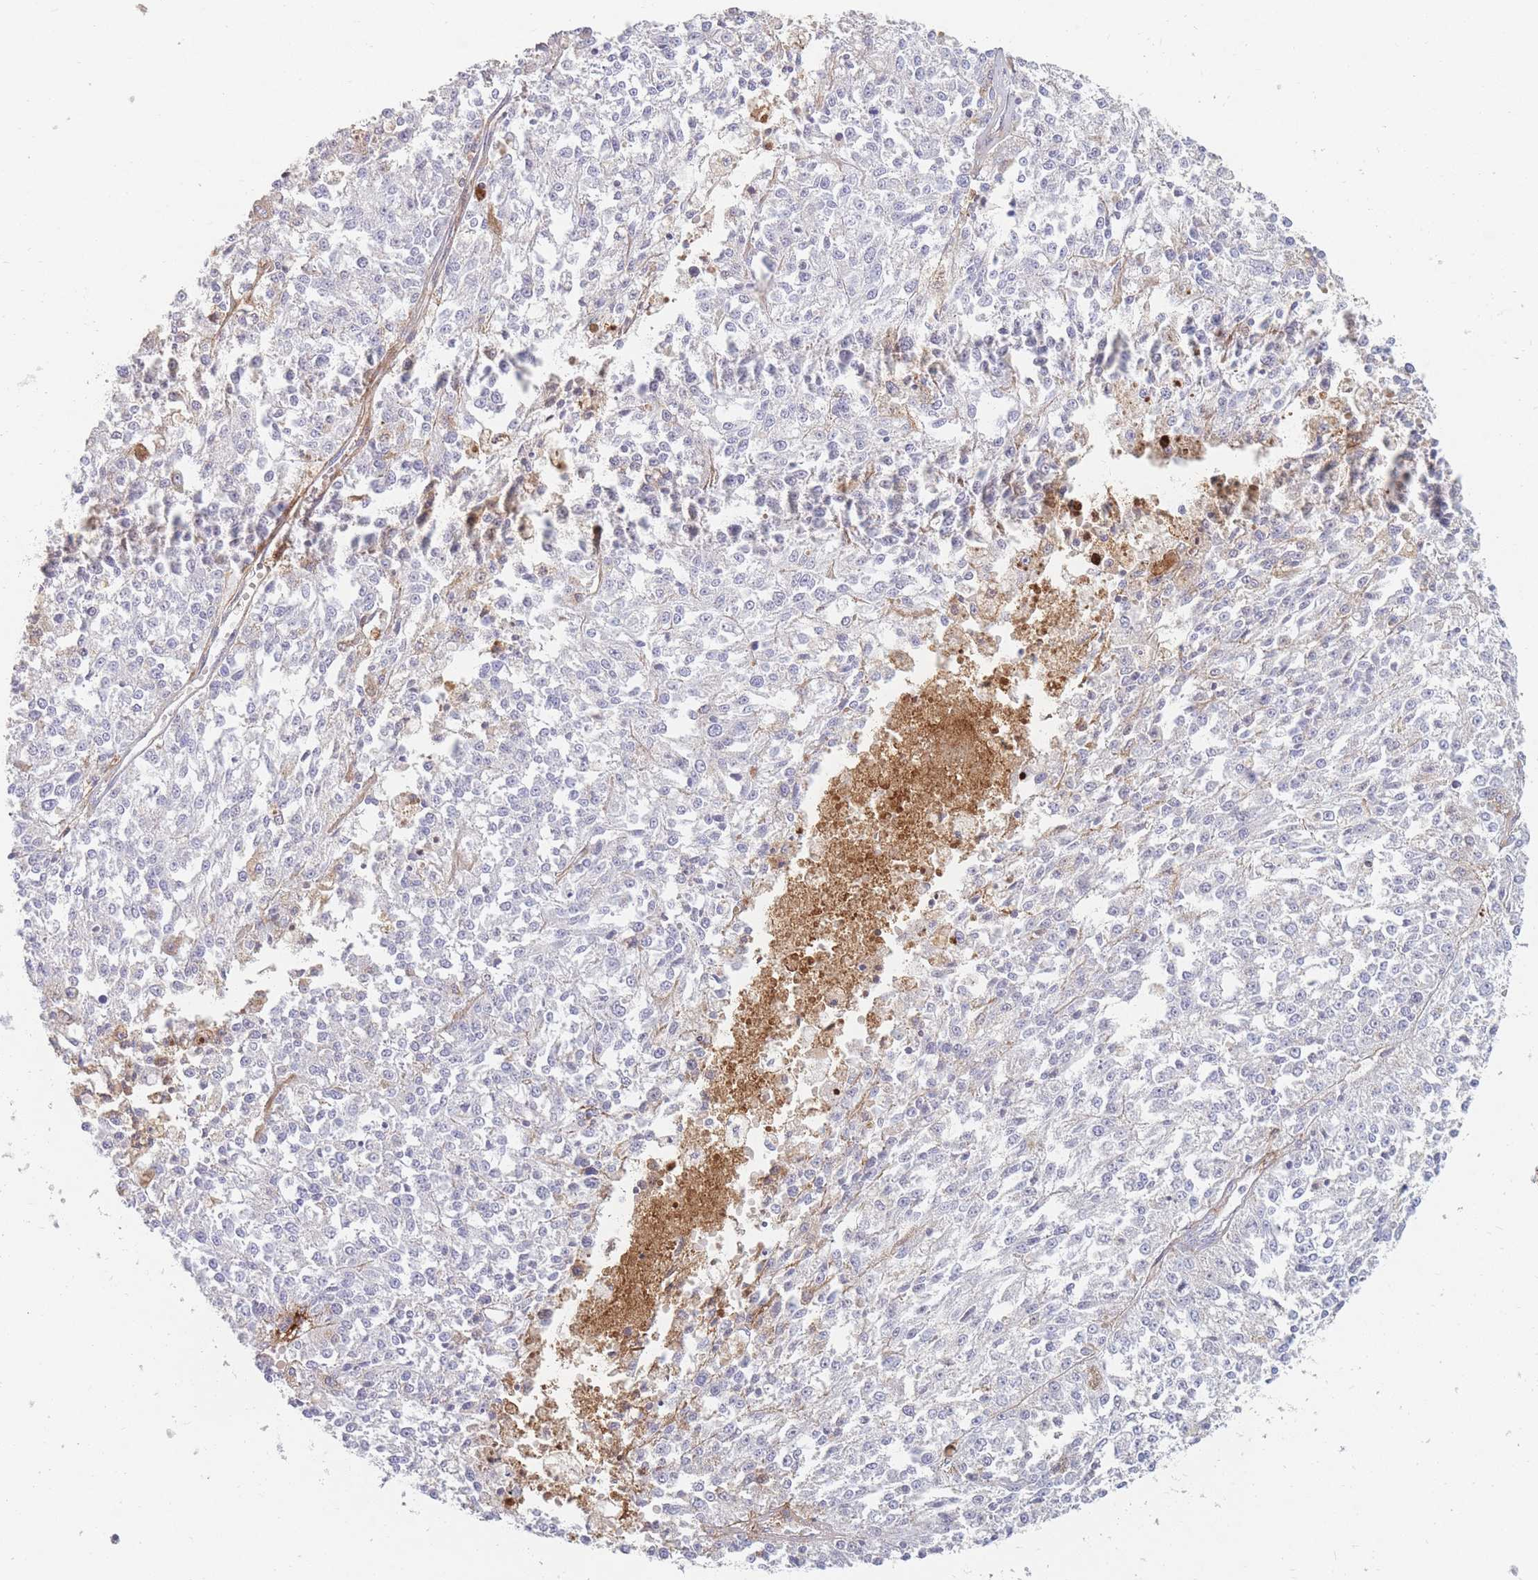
{"staining": {"intensity": "negative", "quantity": "none", "location": "none"}, "tissue": "melanoma", "cell_type": "Tumor cells", "image_type": "cancer", "snomed": [{"axis": "morphology", "description": "Malignant melanoma, NOS"}, {"axis": "topography", "description": "Skin"}], "caption": "Tumor cells are negative for protein expression in human malignant melanoma. (Immunohistochemistry, brightfield microscopy, high magnification).", "gene": "PRG4", "patient": {"sex": "female", "age": 64}}